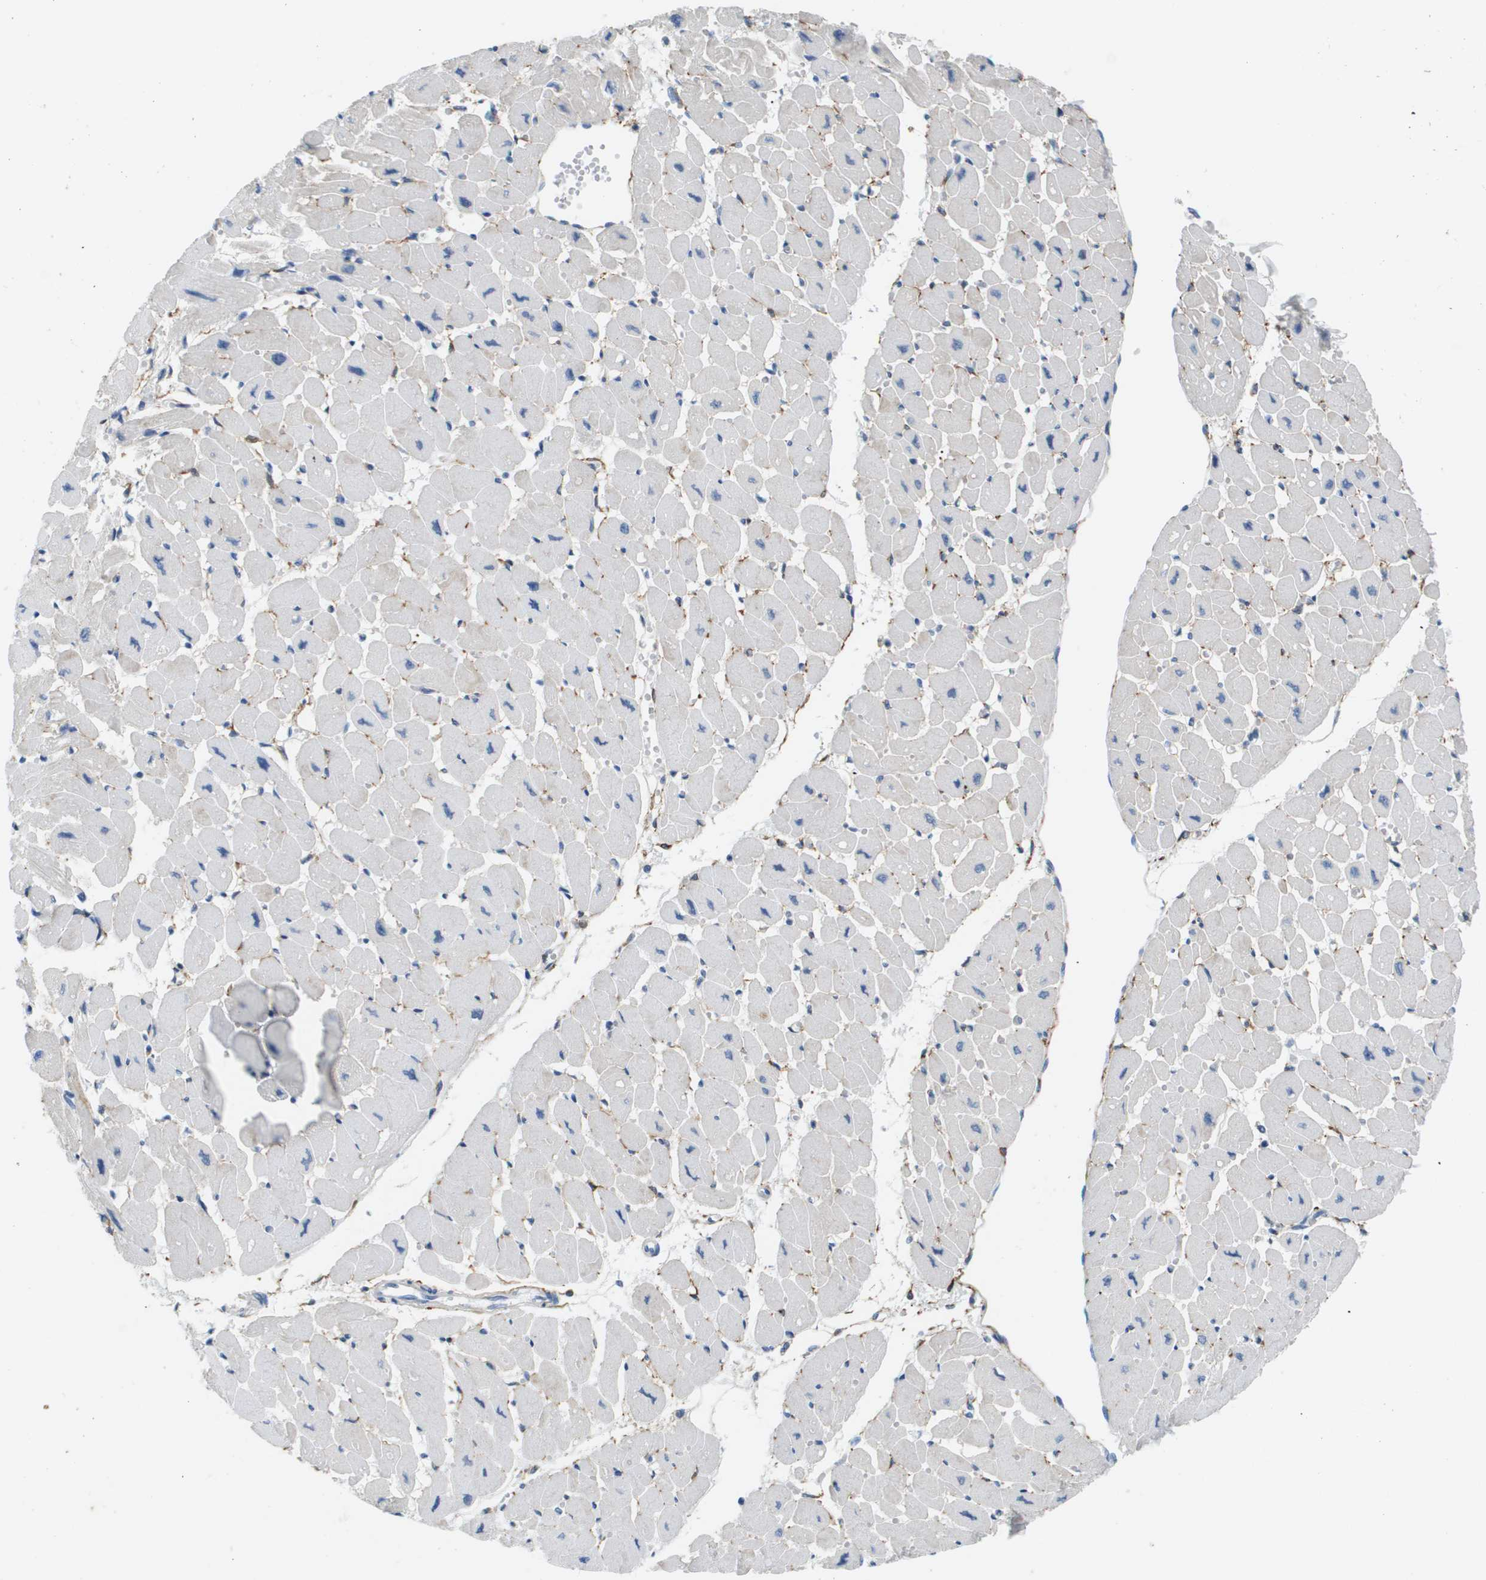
{"staining": {"intensity": "negative", "quantity": "none", "location": "none"}, "tissue": "heart muscle", "cell_type": "Cardiomyocytes", "image_type": "normal", "snomed": [{"axis": "morphology", "description": "Normal tissue, NOS"}, {"axis": "topography", "description": "Heart"}], "caption": "A high-resolution image shows immunohistochemistry (IHC) staining of unremarkable heart muscle, which displays no significant staining in cardiomyocytes.", "gene": "OTUD5", "patient": {"sex": "female", "age": 54}}